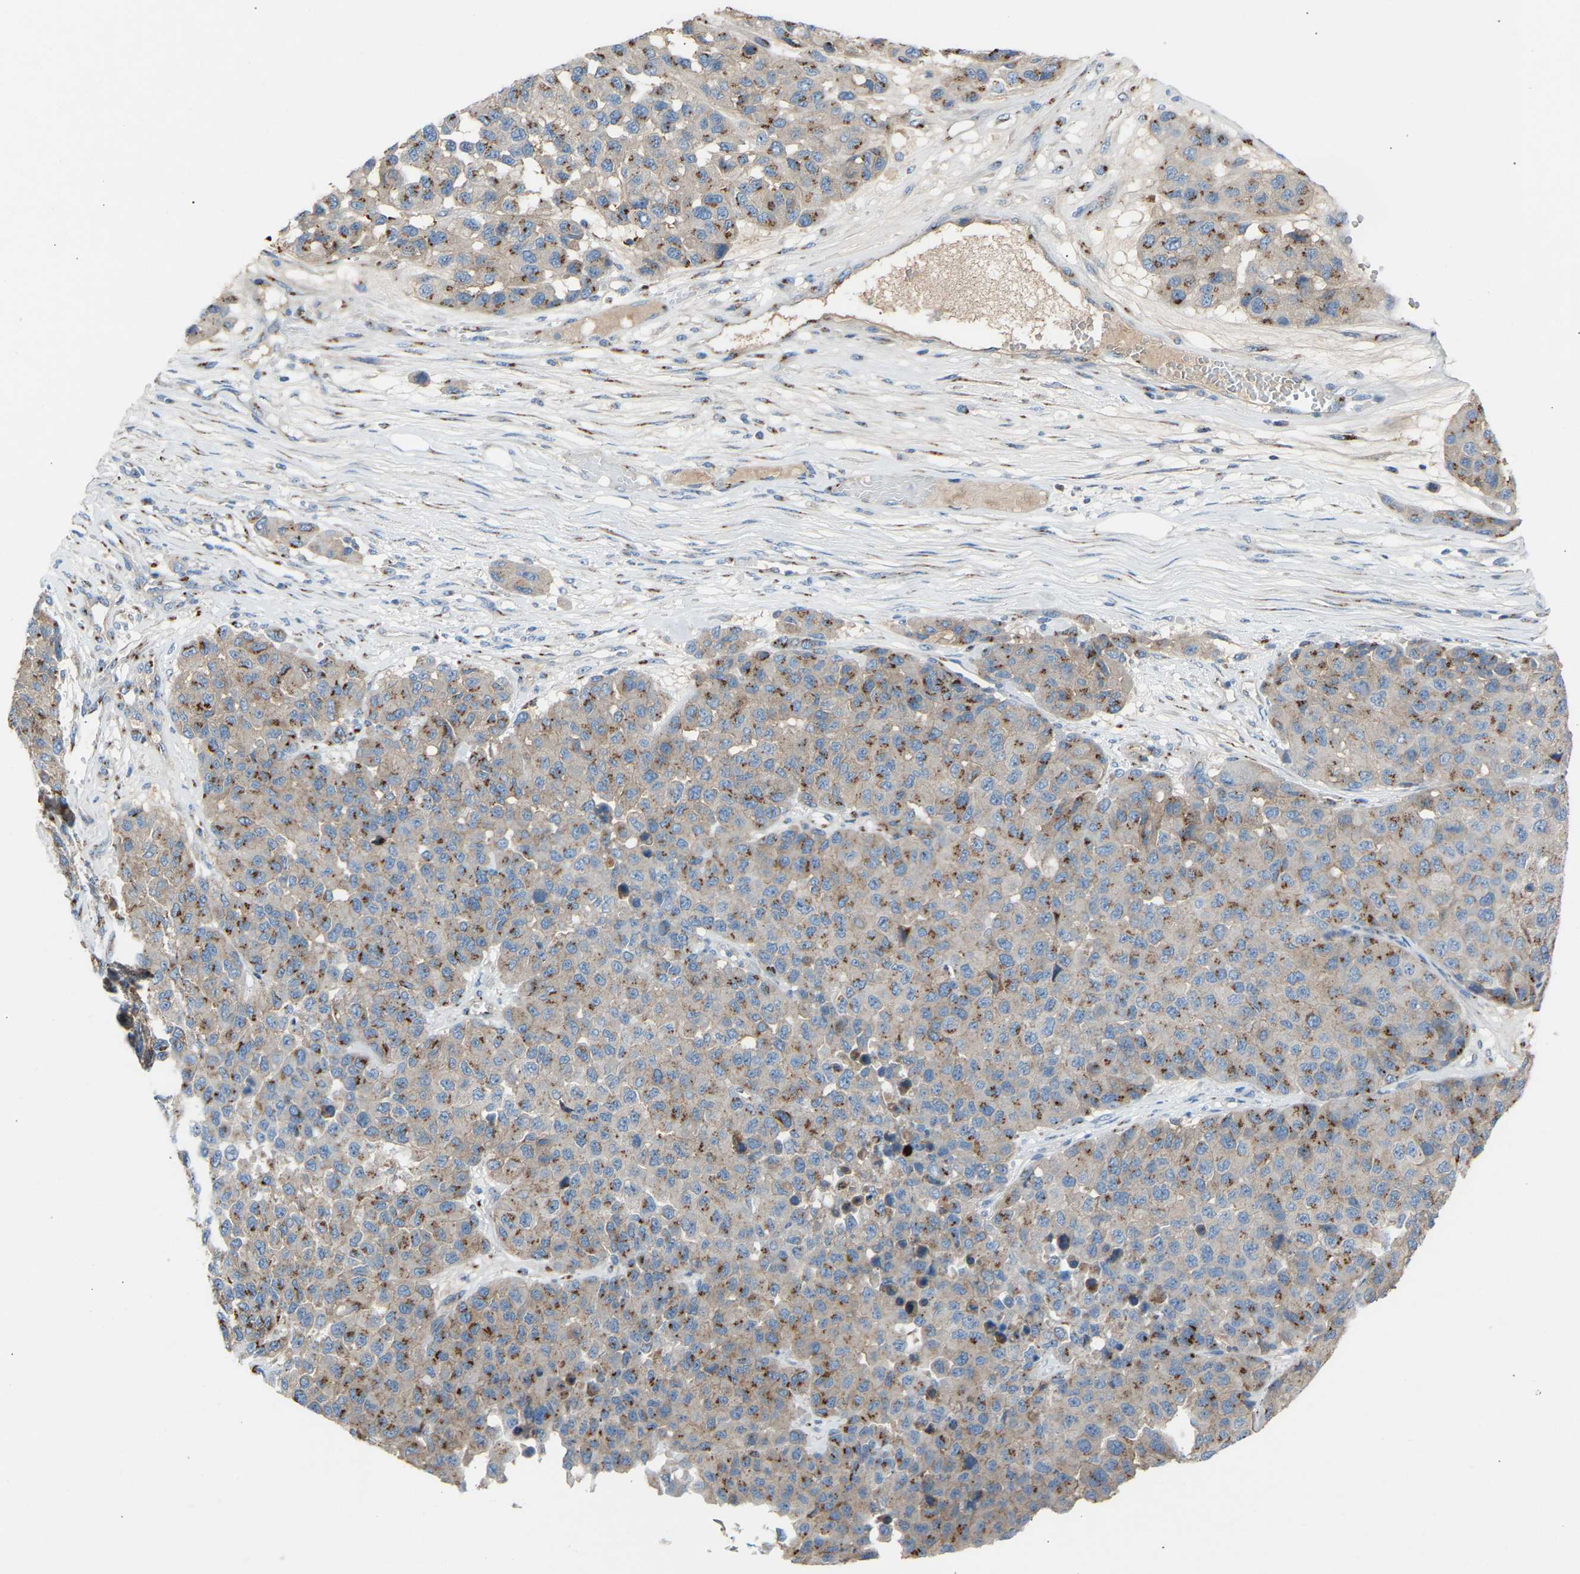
{"staining": {"intensity": "moderate", "quantity": ">75%", "location": "cytoplasmic/membranous"}, "tissue": "melanoma", "cell_type": "Tumor cells", "image_type": "cancer", "snomed": [{"axis": "morphology", "description": "Malignant melanoma, NOS"}, {"axis": "topography", "description": "Skin"}], "caption": "Melanoma tissue reveals moderate cytoplasmic/membranous expression in about >75% of tumor cells, visualized by immunohistochemistry.", "gene": "CYREN", "patient": {"sex": "male", "age": 62}}